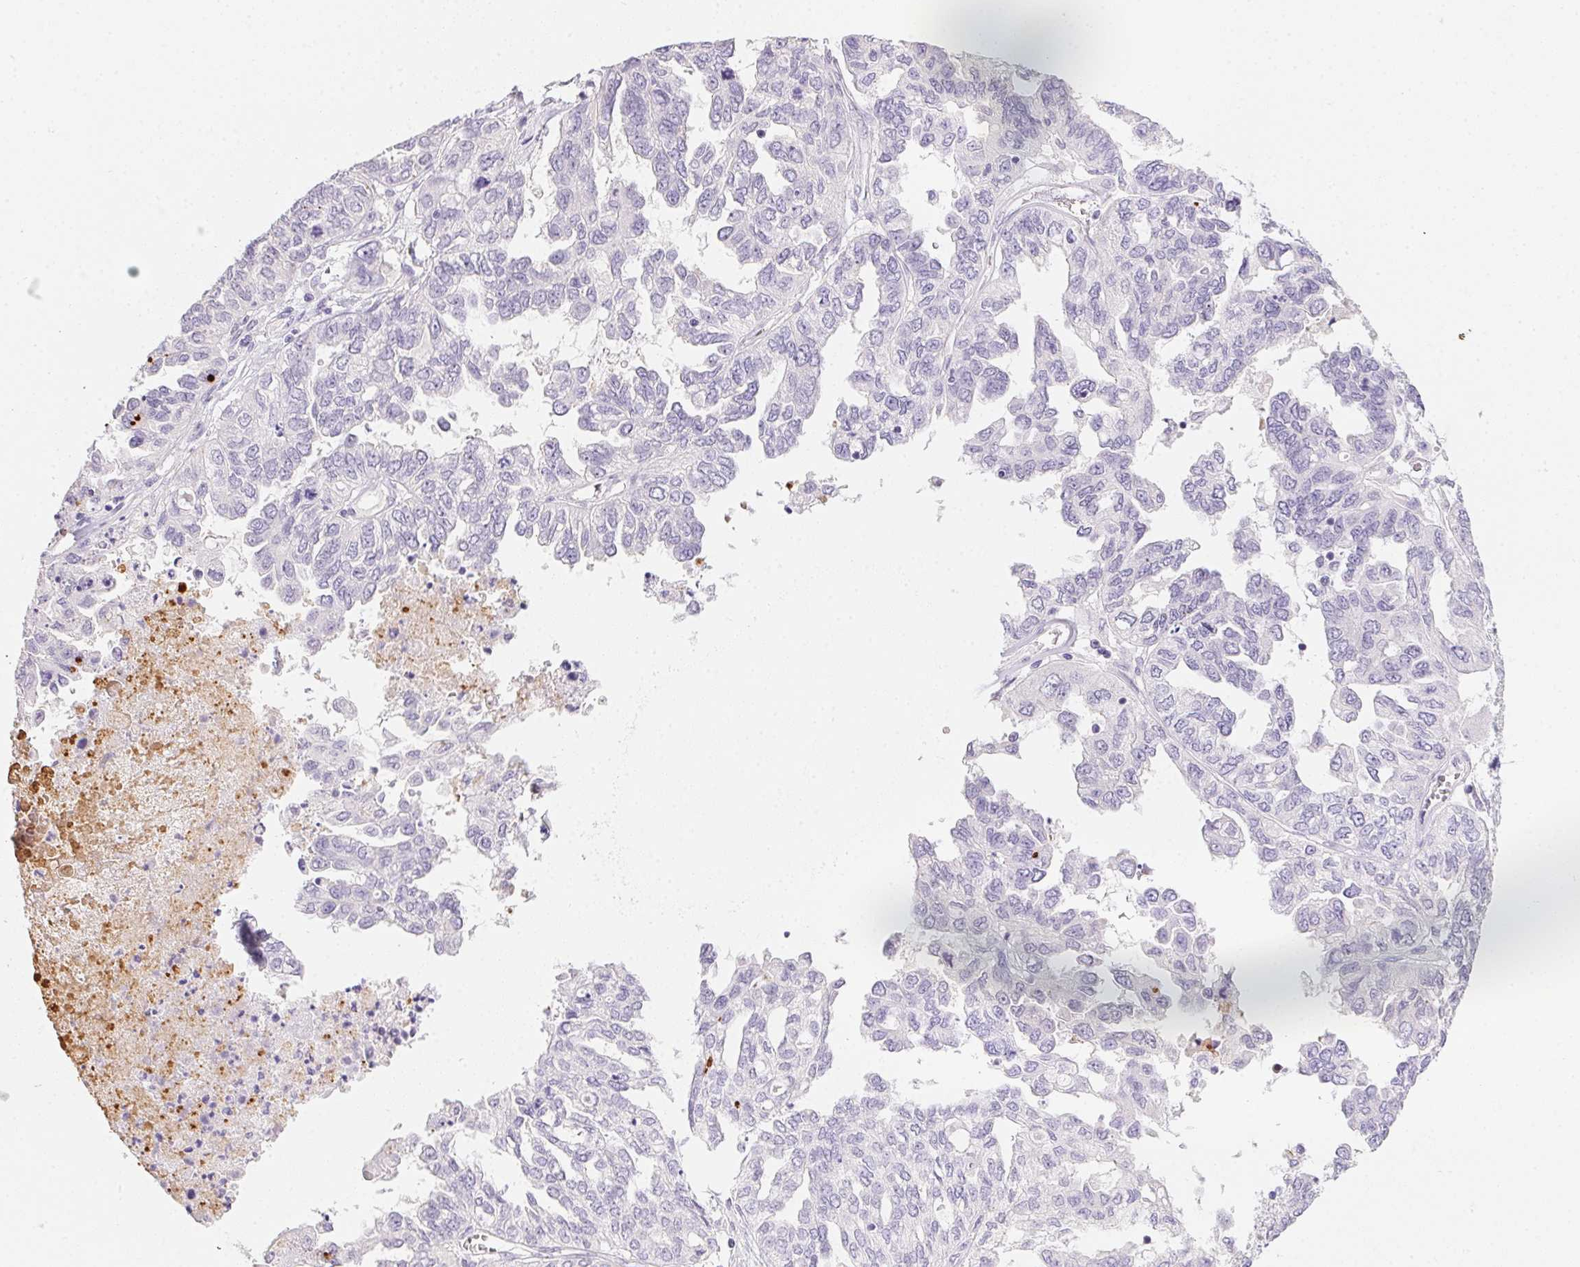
{"staining": {"intensity": "negative", "quantity": "none", "location": "none"}, "tissue": "ovarian cancer", "cell_type": "Tumor cells", "image_type": "cancer", "snomed": [{"axis": "morphology", "description": "Cystadenocarcinoma, serous, NOS"}, {"axis": "topography", "description": "Ovary"}], "caption": "Tumor cells are negative for brown protein staining in ovarian cancer. Nuclei are stained in blue.", "gene": "MYL4", "patient": {"sex": "female", "age": 53}}